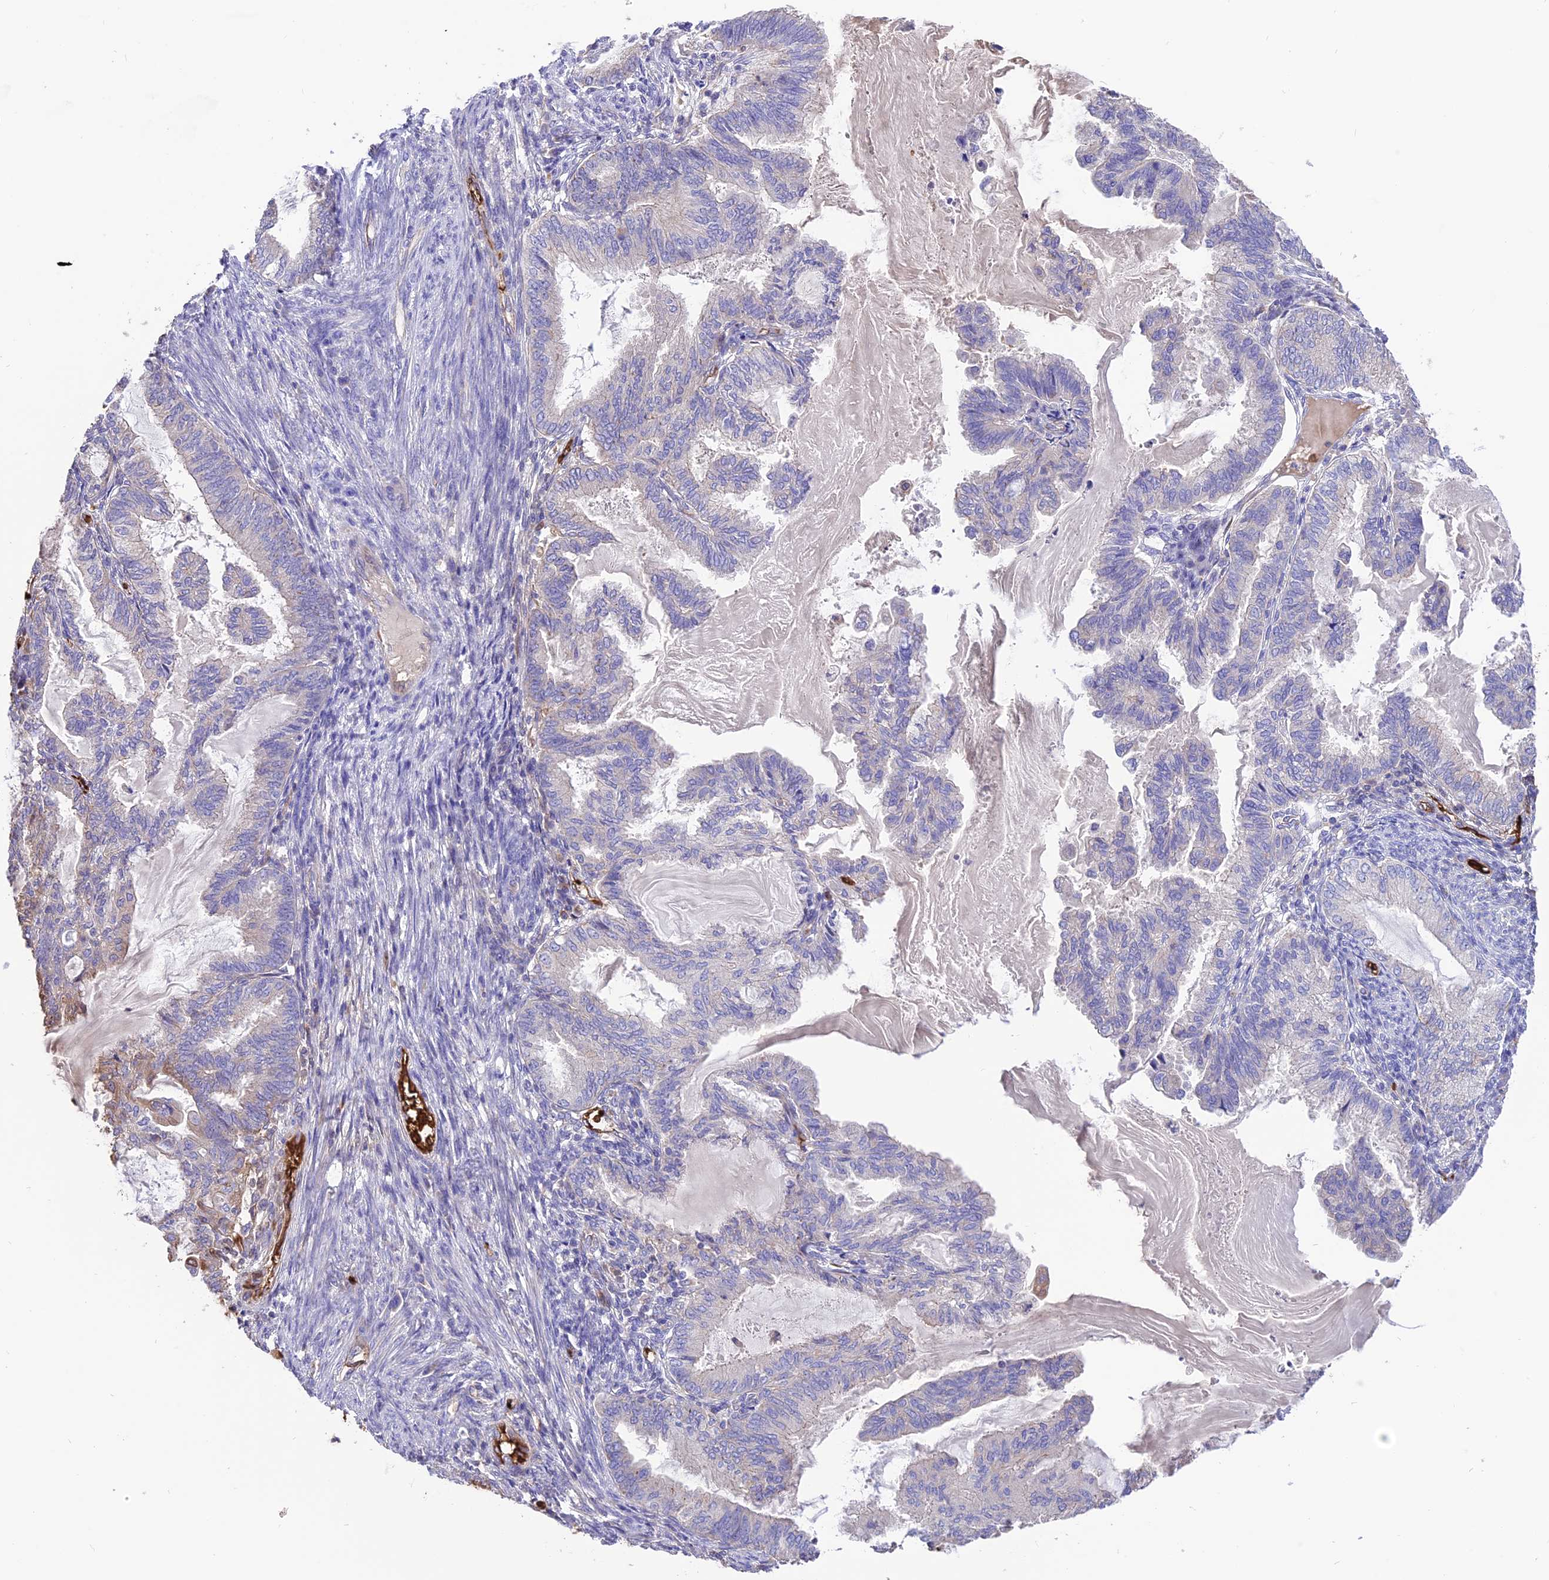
{"staining": {"intensity": "weak", "quantity": "<25%", "location": "cytoplasmic/membranous"}, "tissue": "endometrial cancer", "cell_type": "Tumor cells", "image_type": "cancer", "snomed": [{"axis": "morphology", "description": "Adenocarcinoma, NOS"}, {"axis": "topography", "description": "Endometrium"}], "caption": "Tumor cells show no significant staining in endometrial cancer (adenocarcinoma). (Stains: DAB (3,3'-diaminobenzidine) immunohistochemistry (IHC) with hematoxylin counter stain, Microscopy: brightfield microscopy at high magnification).", "gene": "TTC4", "patient": {"sex": "female", "age": 86}}